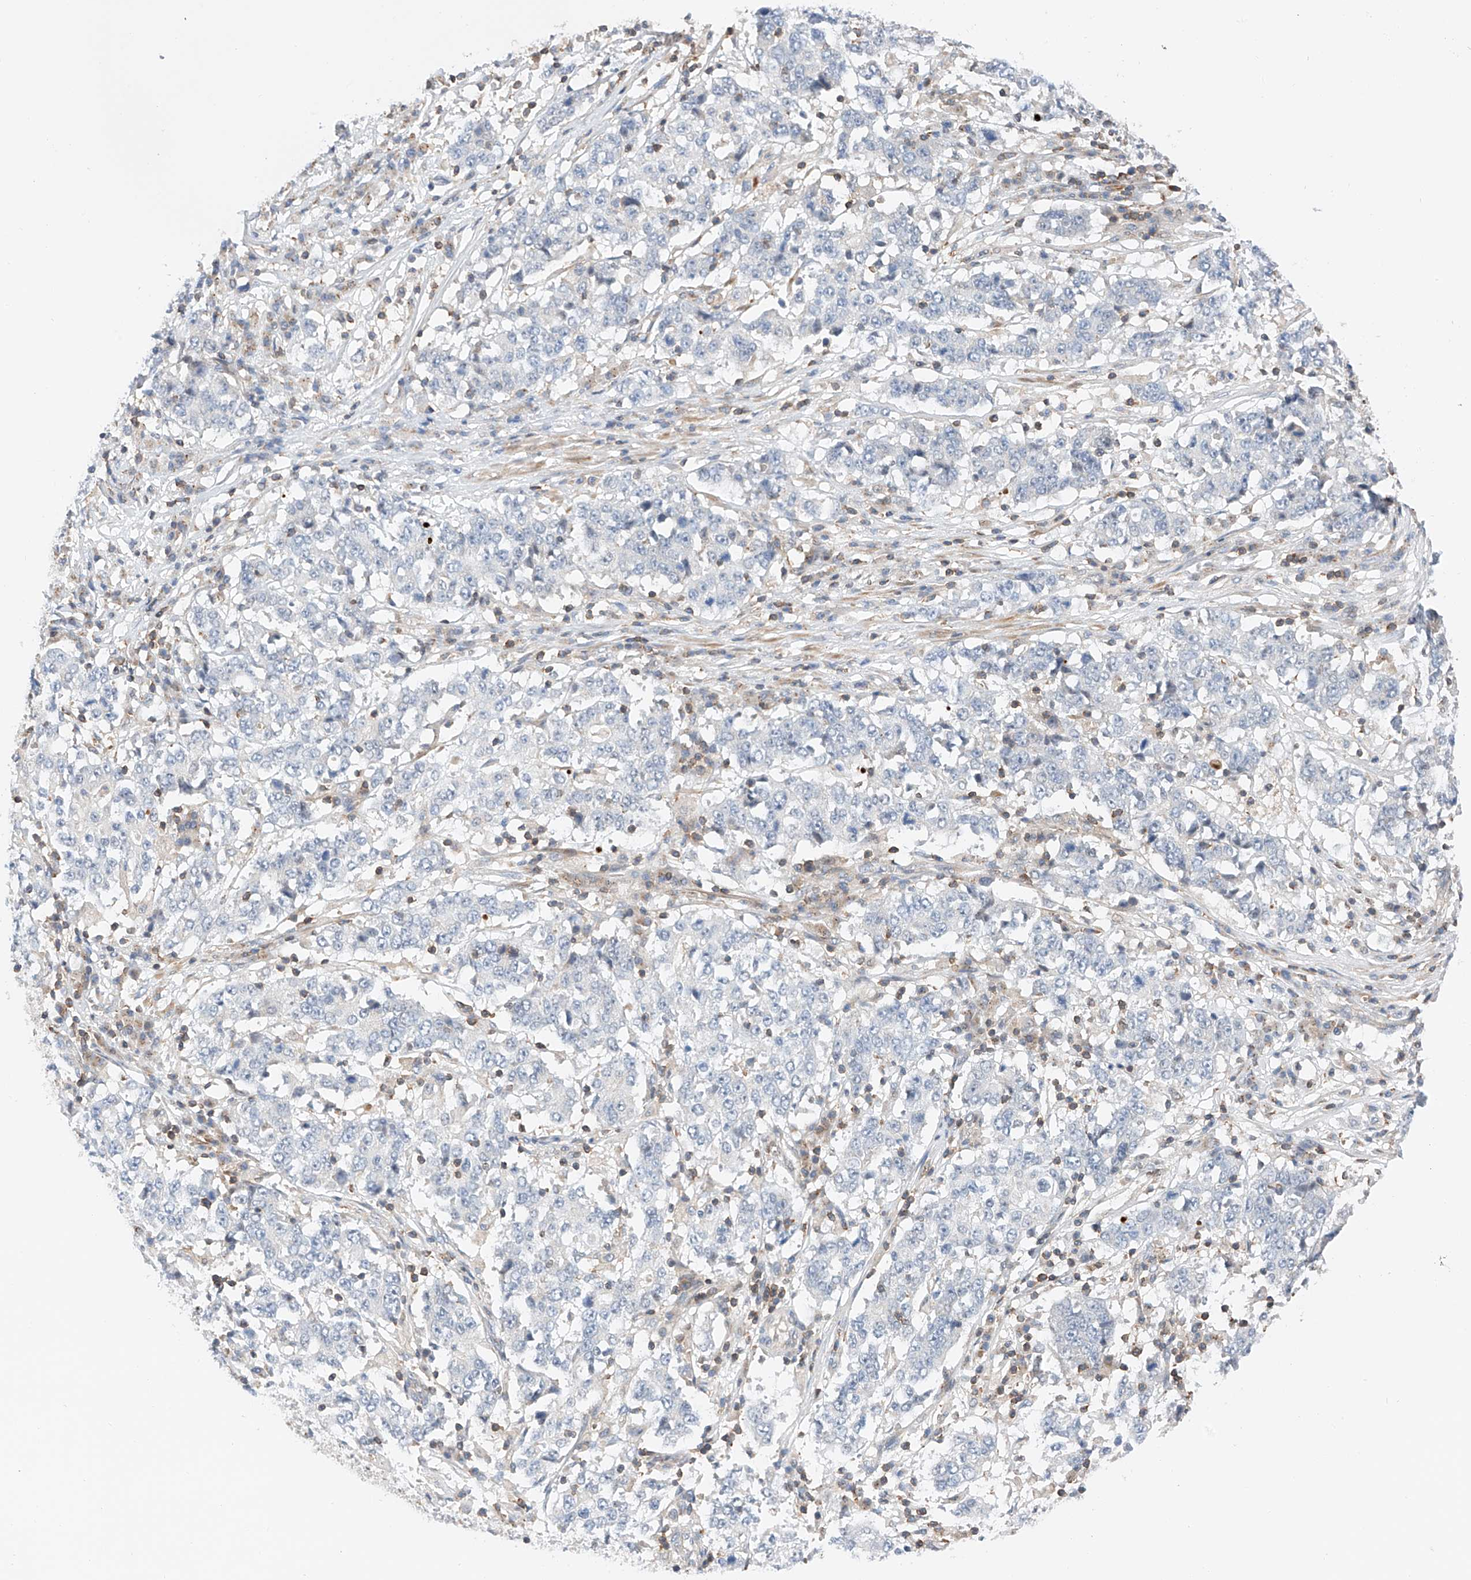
{"staining": {"intensity": "negative", "quantity": "none", "location": "none"}, "tissue": "stomach cancer", "cell_type": "Tumor cells", "image_type": "cancer", "snomed": [{"axis": "morphology", "description": "Adenocarcinoma, NOS"}, {"axis": "topography", "description": "Stomach"}], "caption": "An immunohistochemistry photomicrograph of adenocarcinoma (stomach) is shown. There is no staining in tumor cells of adenocarcinoma (stomach). (DAB immunohistochemistry with hematoxylin counter stain).", "gene": "MFN2", "patient": {"sex": "male", "age": 59}}